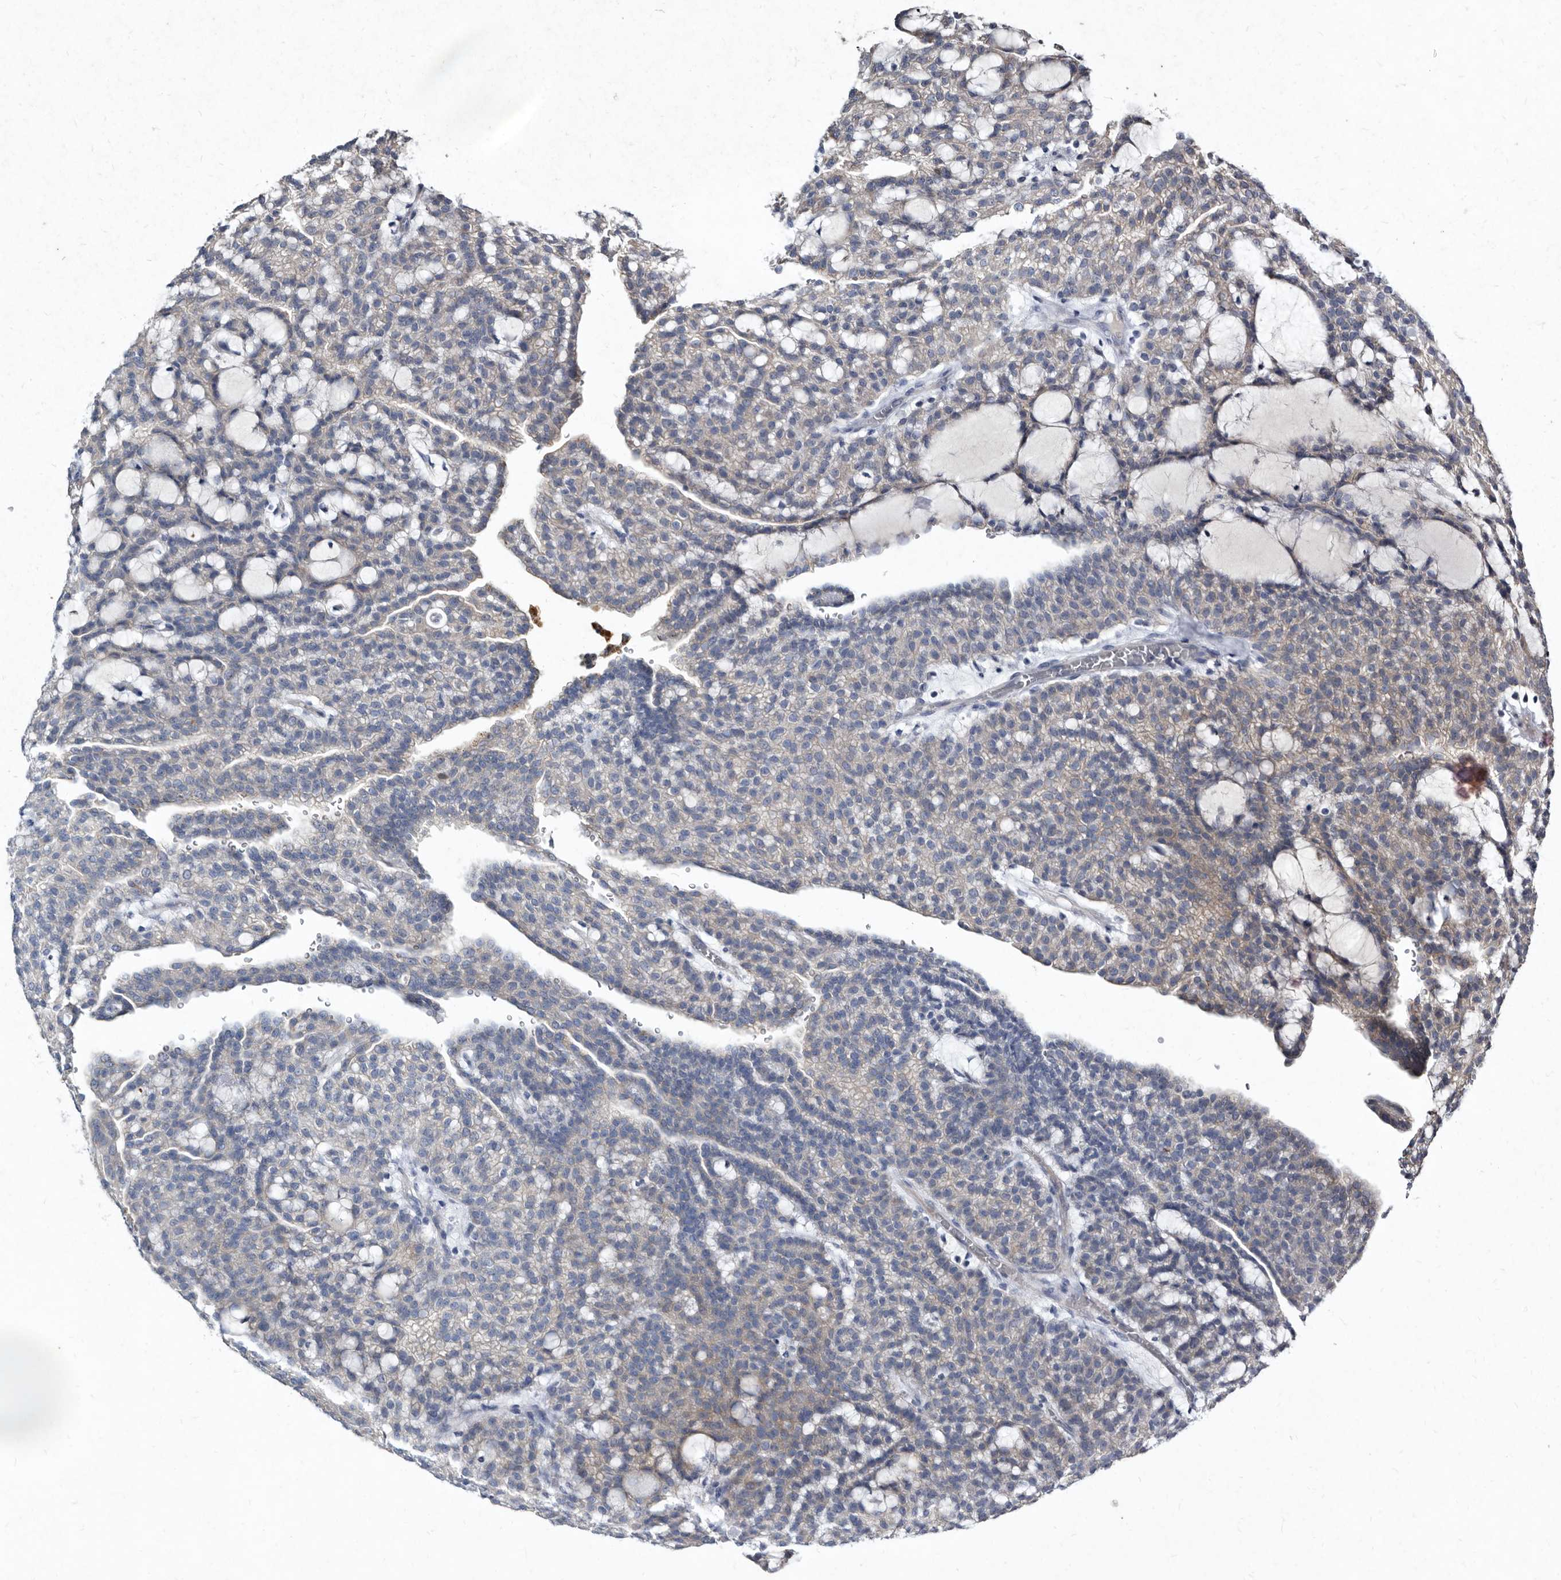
{"staining": {"intensity": "negative", "quantity": "none", "location": "none"}, "tissue": "renal cancer", "cell_type": "Tumor cells", "image_type": "cancer", "snomed": [{"axis": "morphology", "description": "Adenocarcinoma, NOS"}, {"axis": "topography", "description": "Kidney"}], "caption": "Renal cancer (adenocarcinoma) stained for a protein using IHC exhibits no expression tumor cells.", "gene": "YPEL3", "patient": {"sex": "male", "age": 63}}